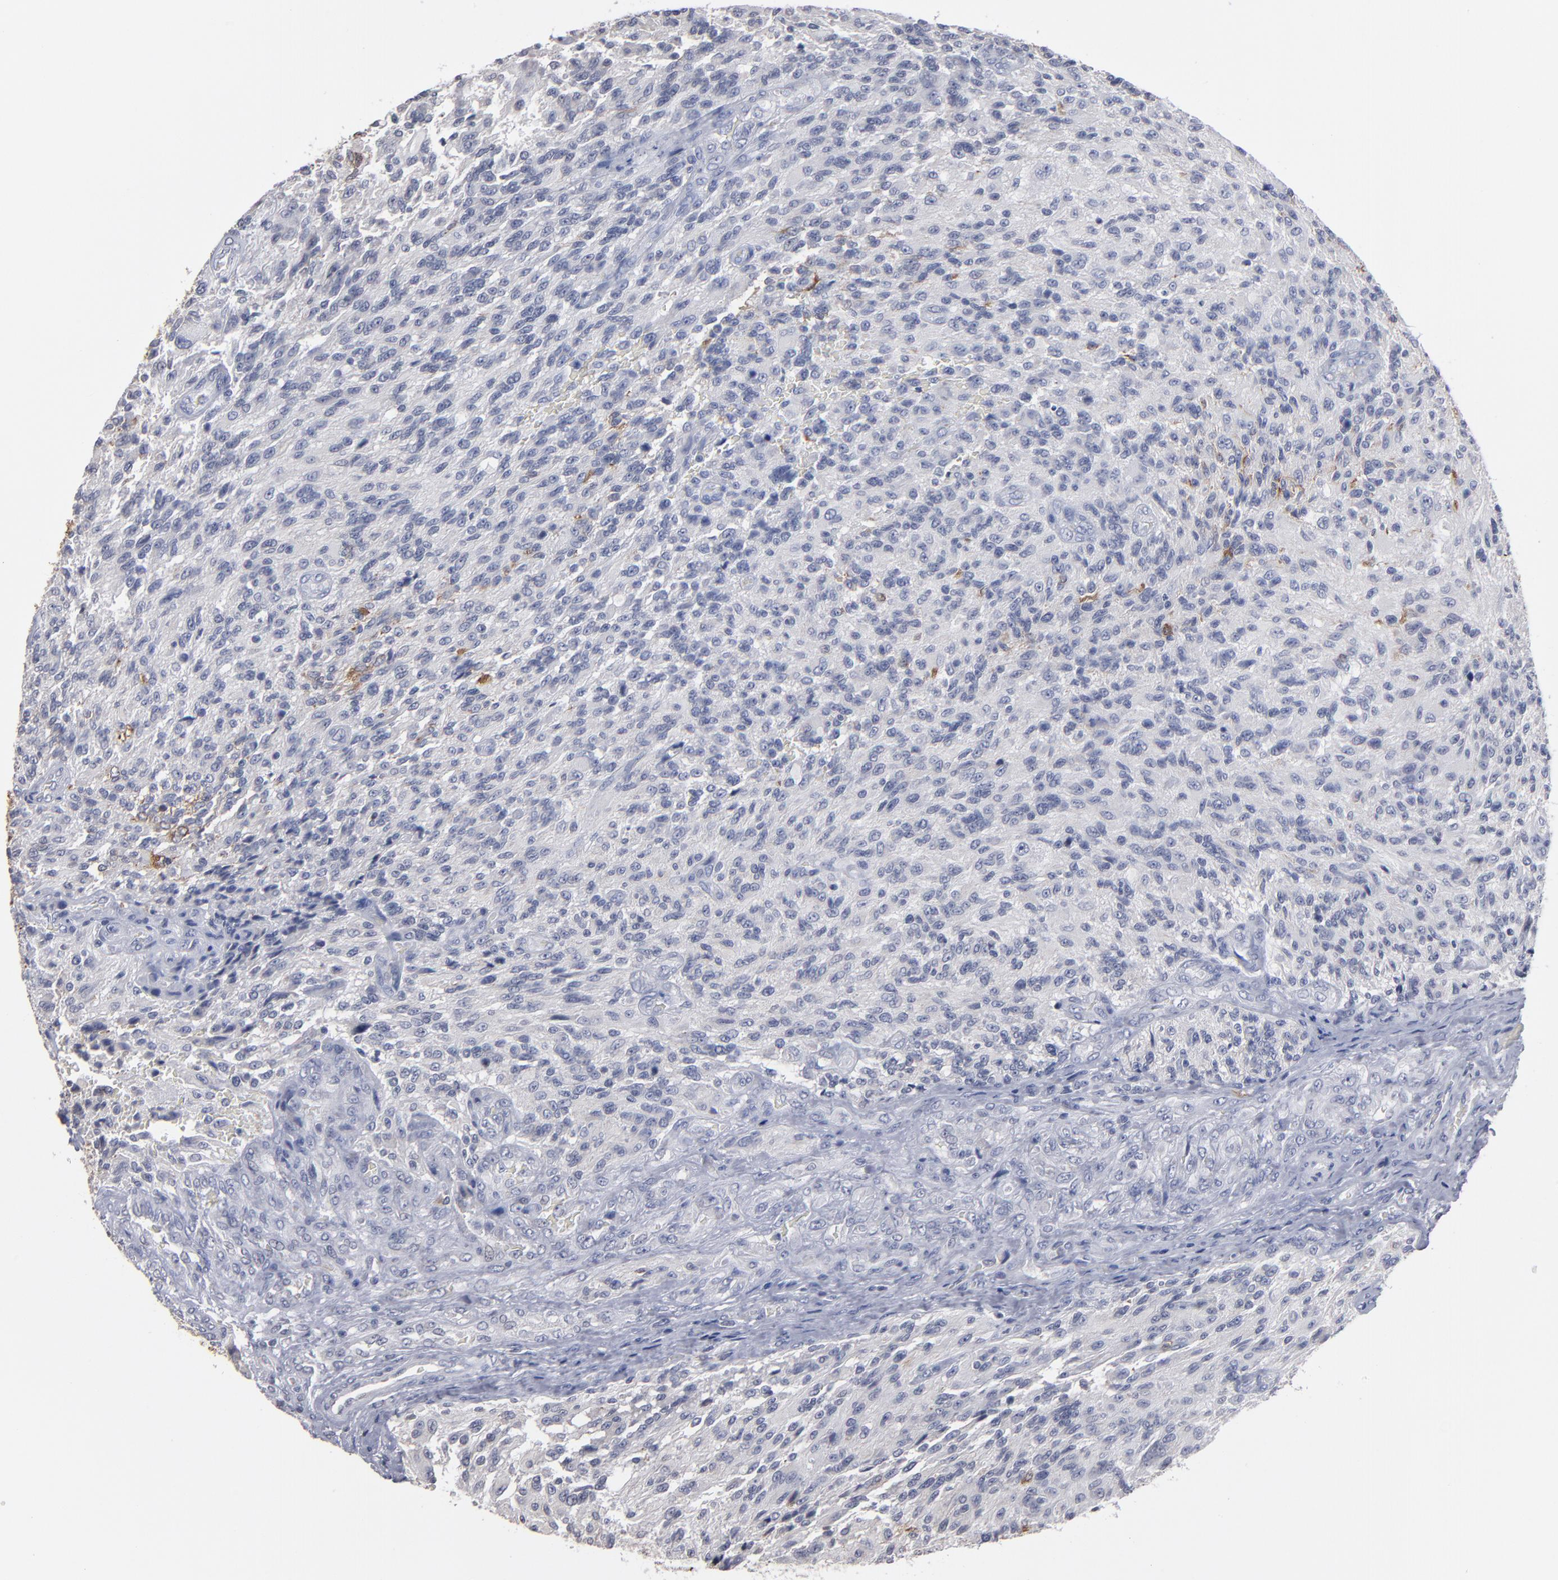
{"staining": {"intensity": "negative", "quantity": "none", "location": "none"}, "tissue": "glioma", "cell_type": "Tumor cells", "image_type": "cancer", "snomed": [{"axis": "morphology", "description": "Normal tissue, NOS"}, {"axis": "morphology", "description": "Glioma, malignant, High grade"}, {"axis": "topography", "description": "Cerebral cortex"}], "caption": "Tumor cells show no significant positivity in glioma.", "gene": "RPH3A", "patient": {"sex": "male", "age": 56}}